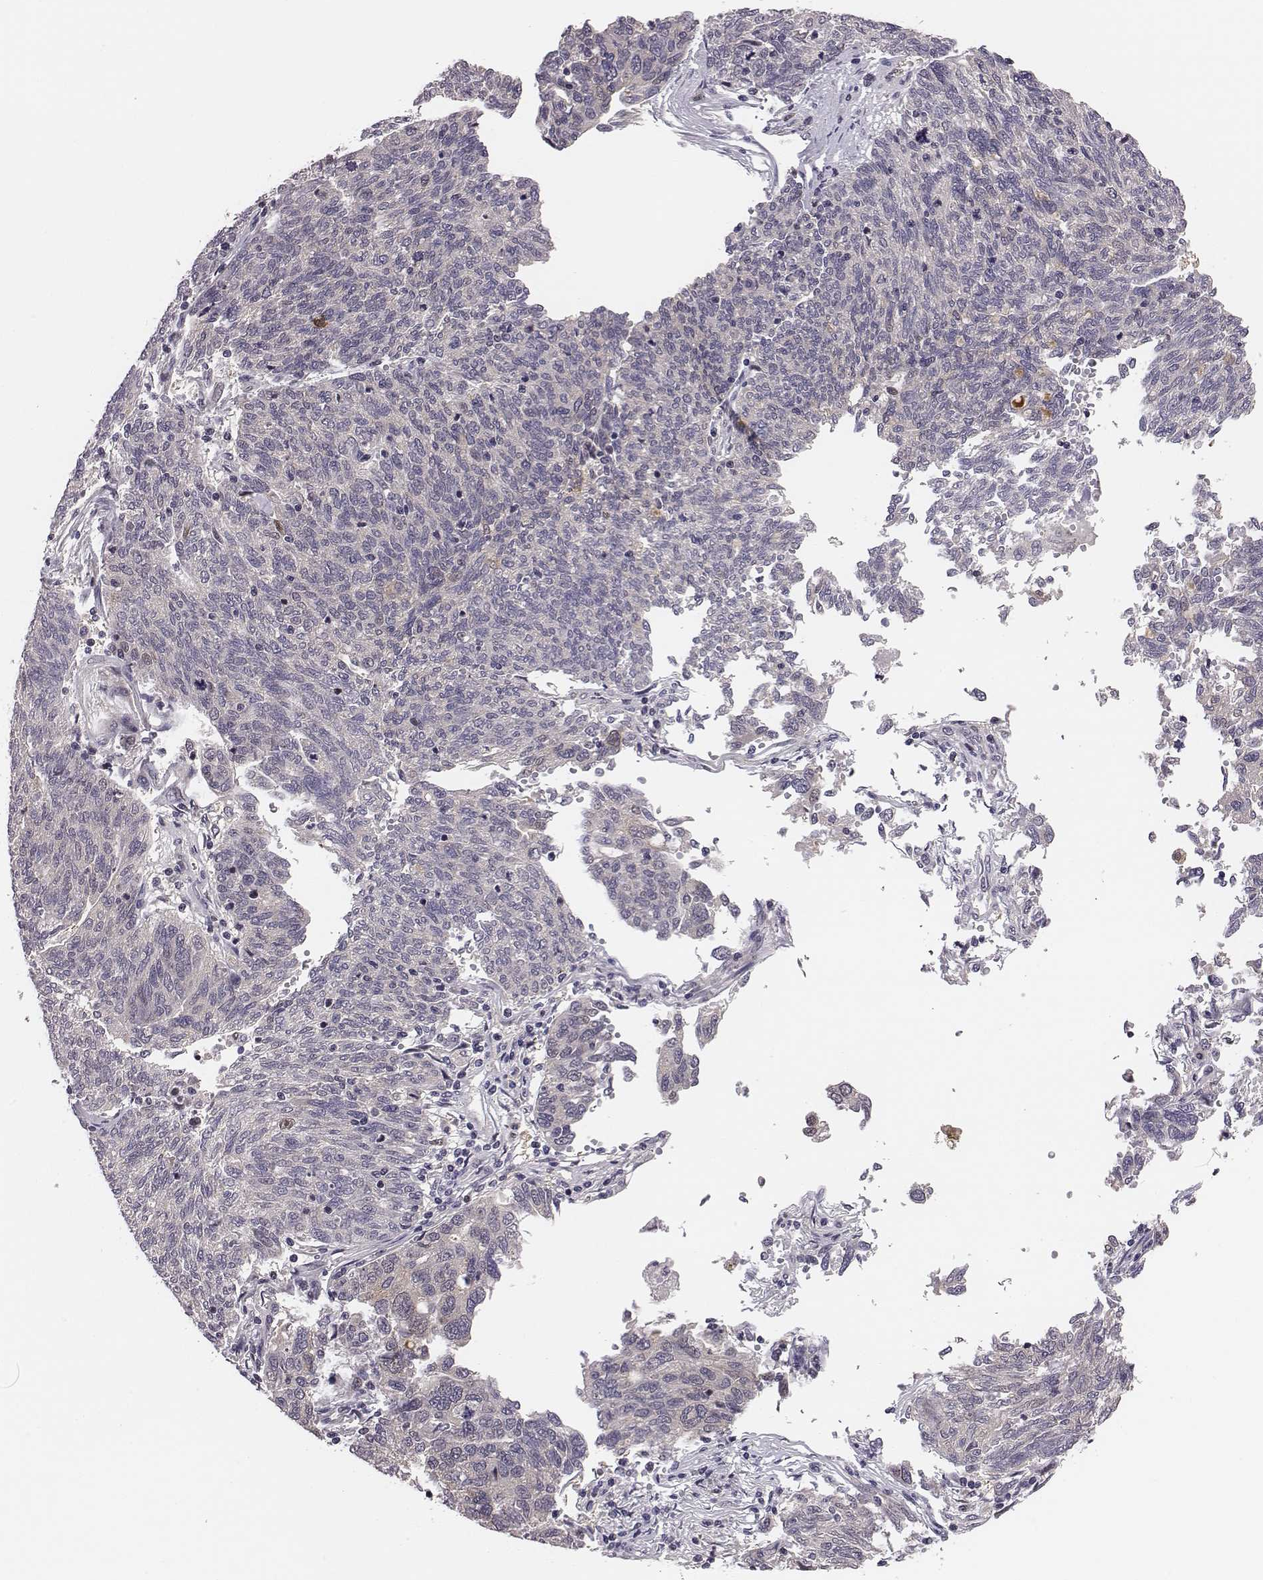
{"staining": {"intensity": "negative", "quantity": "none", "location": "none"}, "tissue": "ovarian cancer", "cell_type": "Tumor cells", "image_type": "cancer", "snomed": [{"axis": "morphology", "description": "Carcinoma, endometroid"}, {"axis": "topography", "description": "Ovary"}], "caption": "IHC of human endometroid carcinoma (ovarian) reveals no expression in tumor cells.", "gene": "SMURF2", "patient": {"sex": "female", "age": 58}}